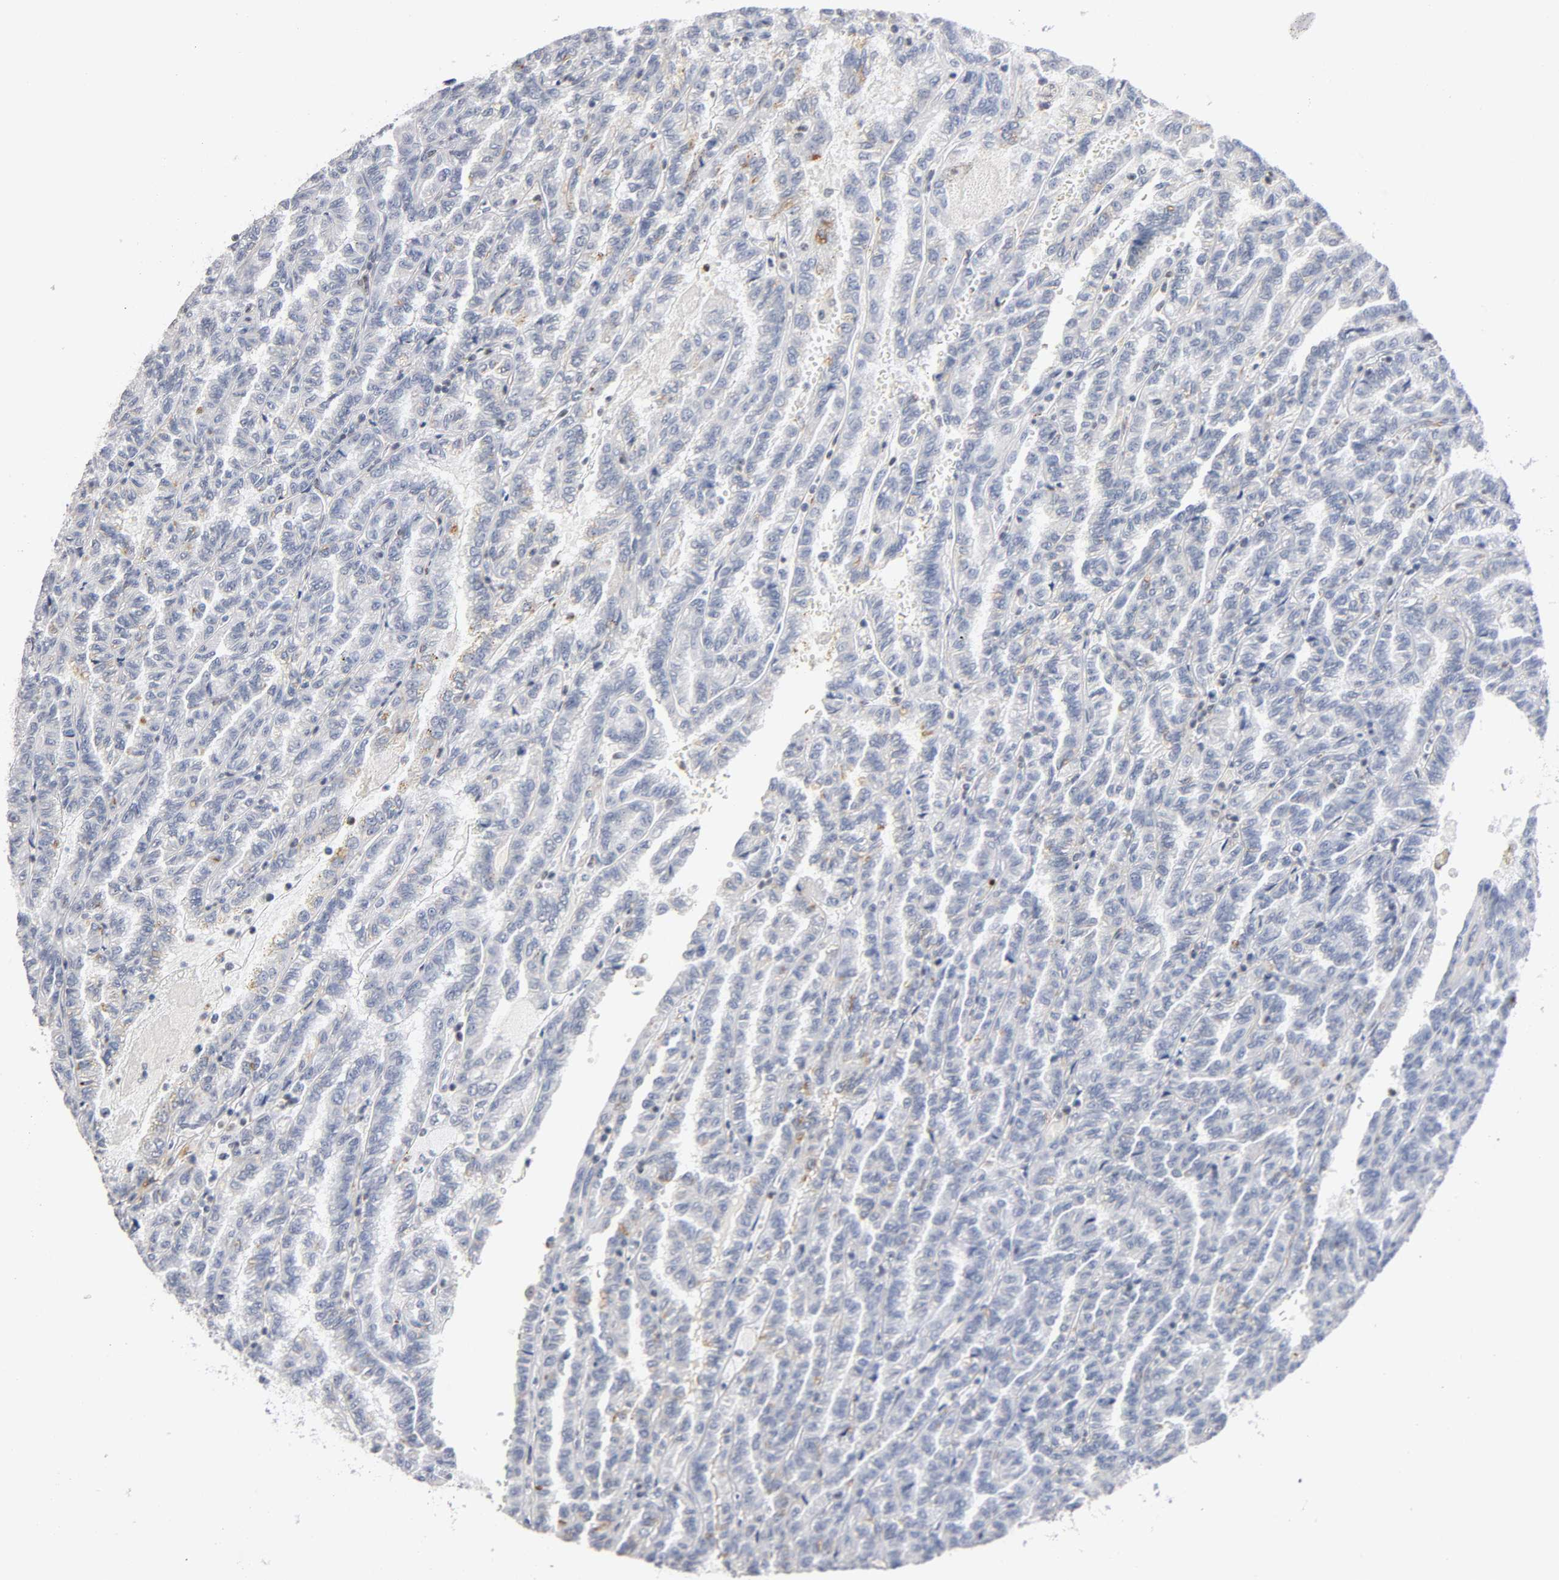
{"staining": {"intensity": "weak", "quantity": "<25%", "location": "cytoplasmic/membranous"}, "tissue": "renal cancer", "cell_type": "Tumor cells", "image_type": "cancer", "snomed": [{"axis": "morphology", "description": "Inflammation, NOS"}, {"axis": "morphology", "description": "Adenocarcinoma, NOS"}, {"axis": "topography", "description": "Kidney"}], "caption": "Immunohistochemistry (IHC) of renal adenocarcinoma reveals no expression in tumor cells.", "gene": "RUNX1", "patient": {"sex": "male", "age": 68}}